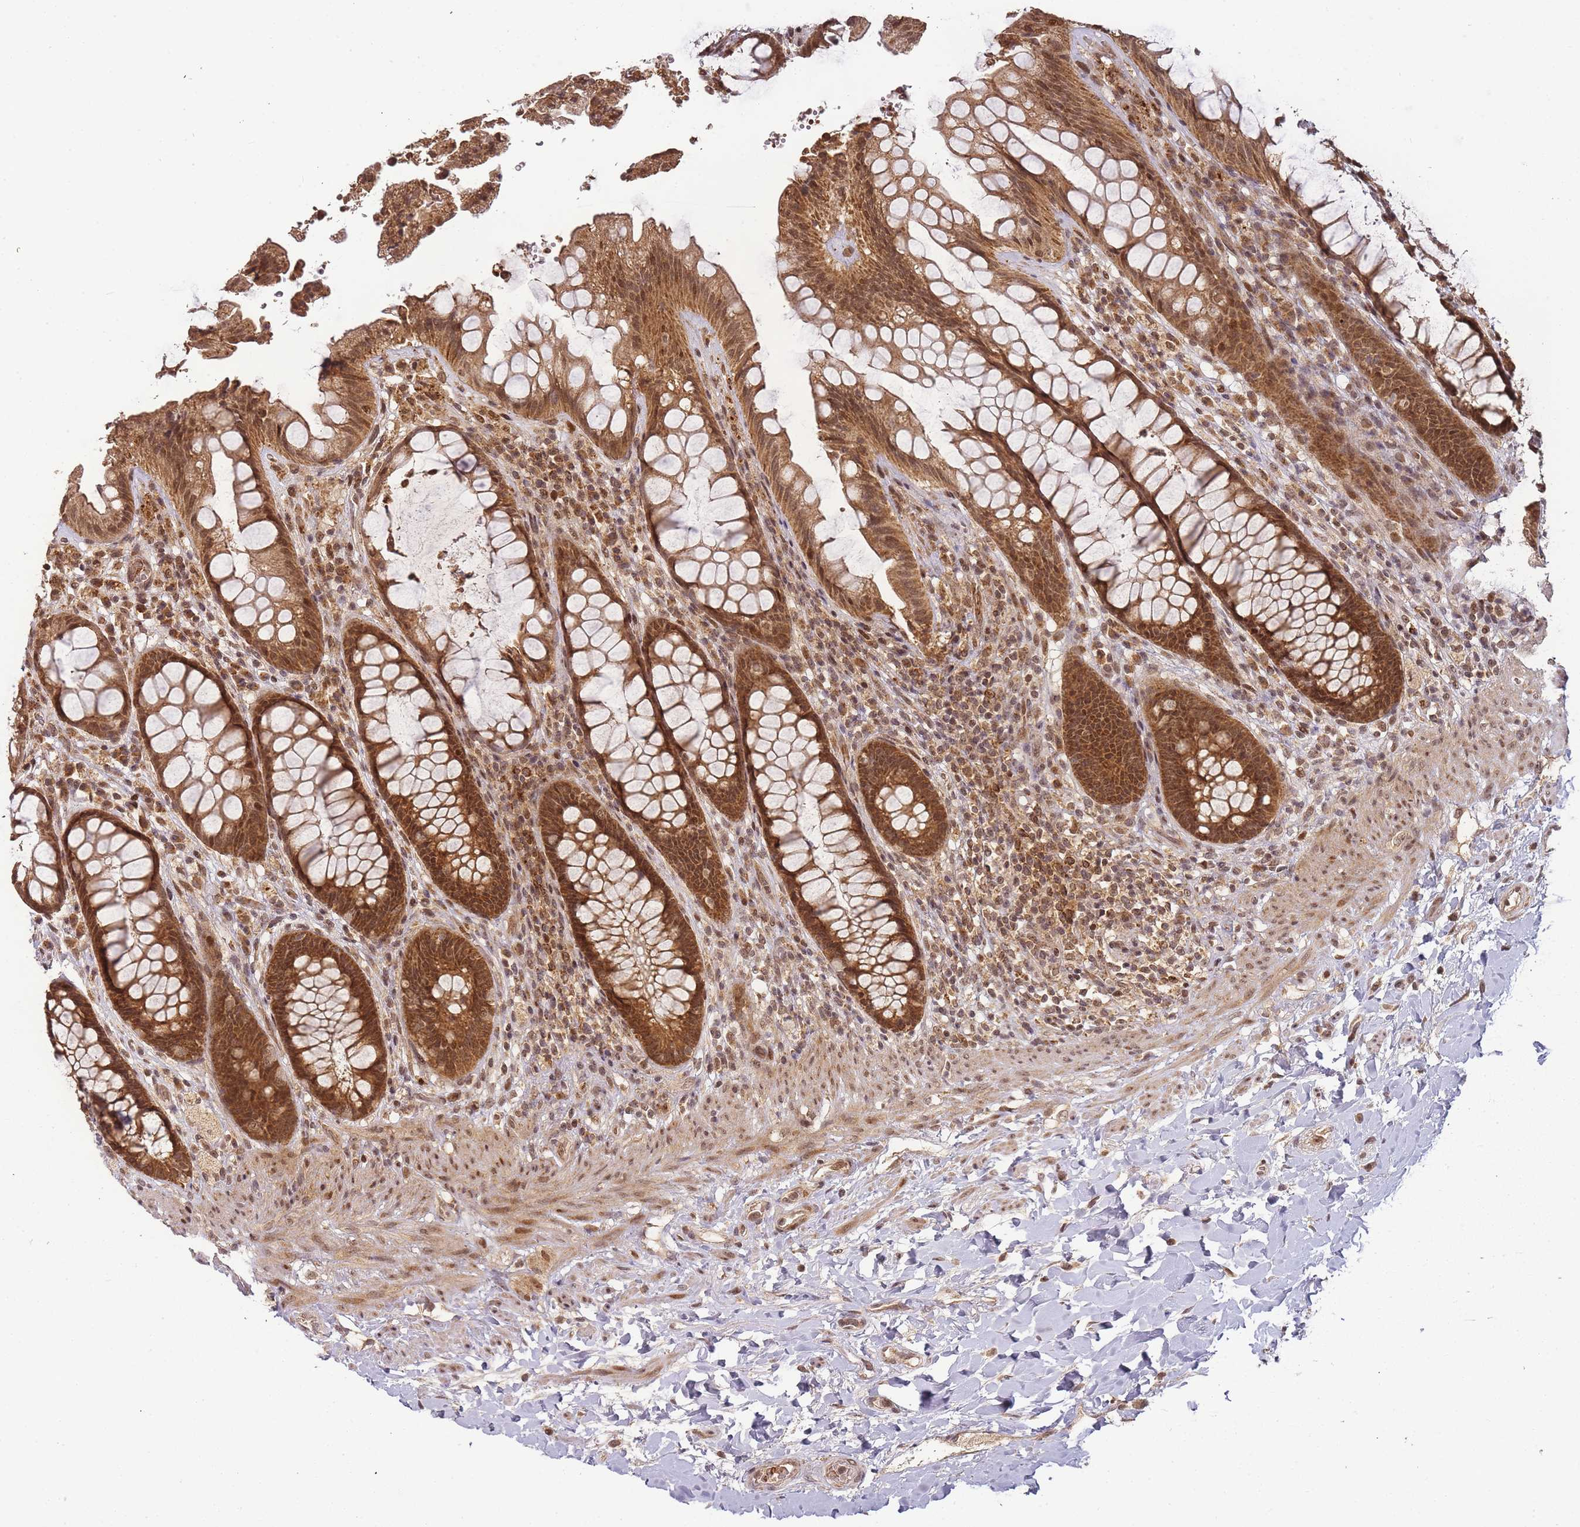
{"staining": {"intensity": "strong", "quantity": ">75%", "location": "cytoplasmic/membranous,nuclear"}, "tissue": "rectum", "cell_type": "Glandular cells", "image_type": "normal", "snomed": [{"axis": "morphology", "description": "Normal tissue, NOS"}, {"axis": "topography", "description": "Rectum"}], "caption": "High-magnification brightfield microscopy of unremarkable rectum stained with DAB (3,3'-diaminobenzidine) (brown) and counterstained with hematoxylin (blue). glandular cells exhibit strong cytoplasmic/membranous,nuclear positivity is appreciated in about>75% of cells.", "gene": "ZNF497", "patient": {"sex": "female", "age": 46}}